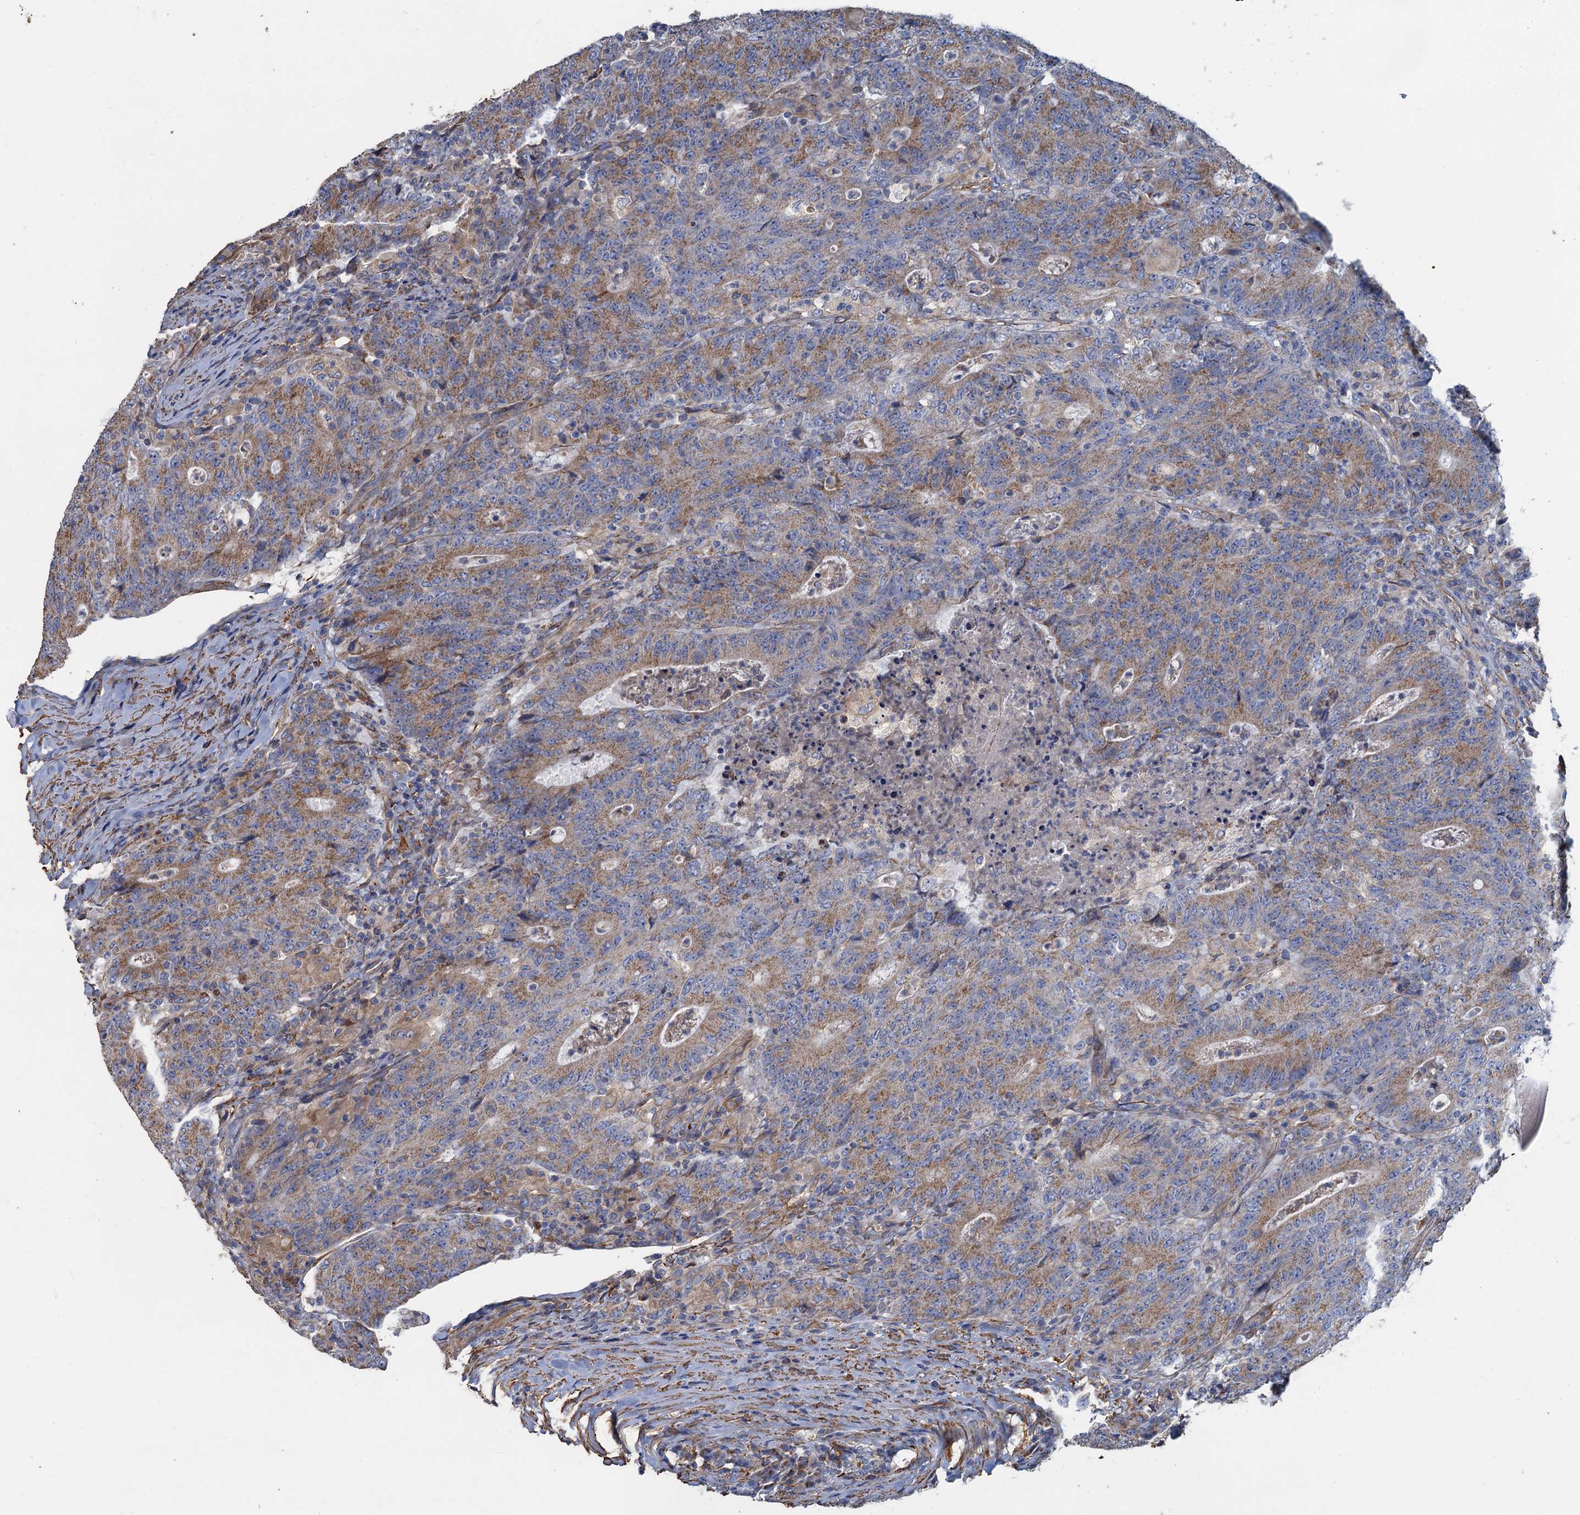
{"staining": {"intensity": "moderate", "quantity": "25%-75%", "location": "cytoplasmic/membranous"}, "tissue": "colorectal cancer", "cell_type": "Tumor cells", "image_type": "cancer", "snomed": [{"axis": "morphology", "description": "Adenocarcinoma, NOS"}, {"axis": "topography", "description": "Colon"}], "caption": "This image reveals immunohistochemistry (IHC) staining of colorectal cancer, with medium moderate cytoplasmic/membranous expression in about 25%-75% of tumor cells.", "gene": "GCSH", "patient": {"sex": "female", "age": 75}}